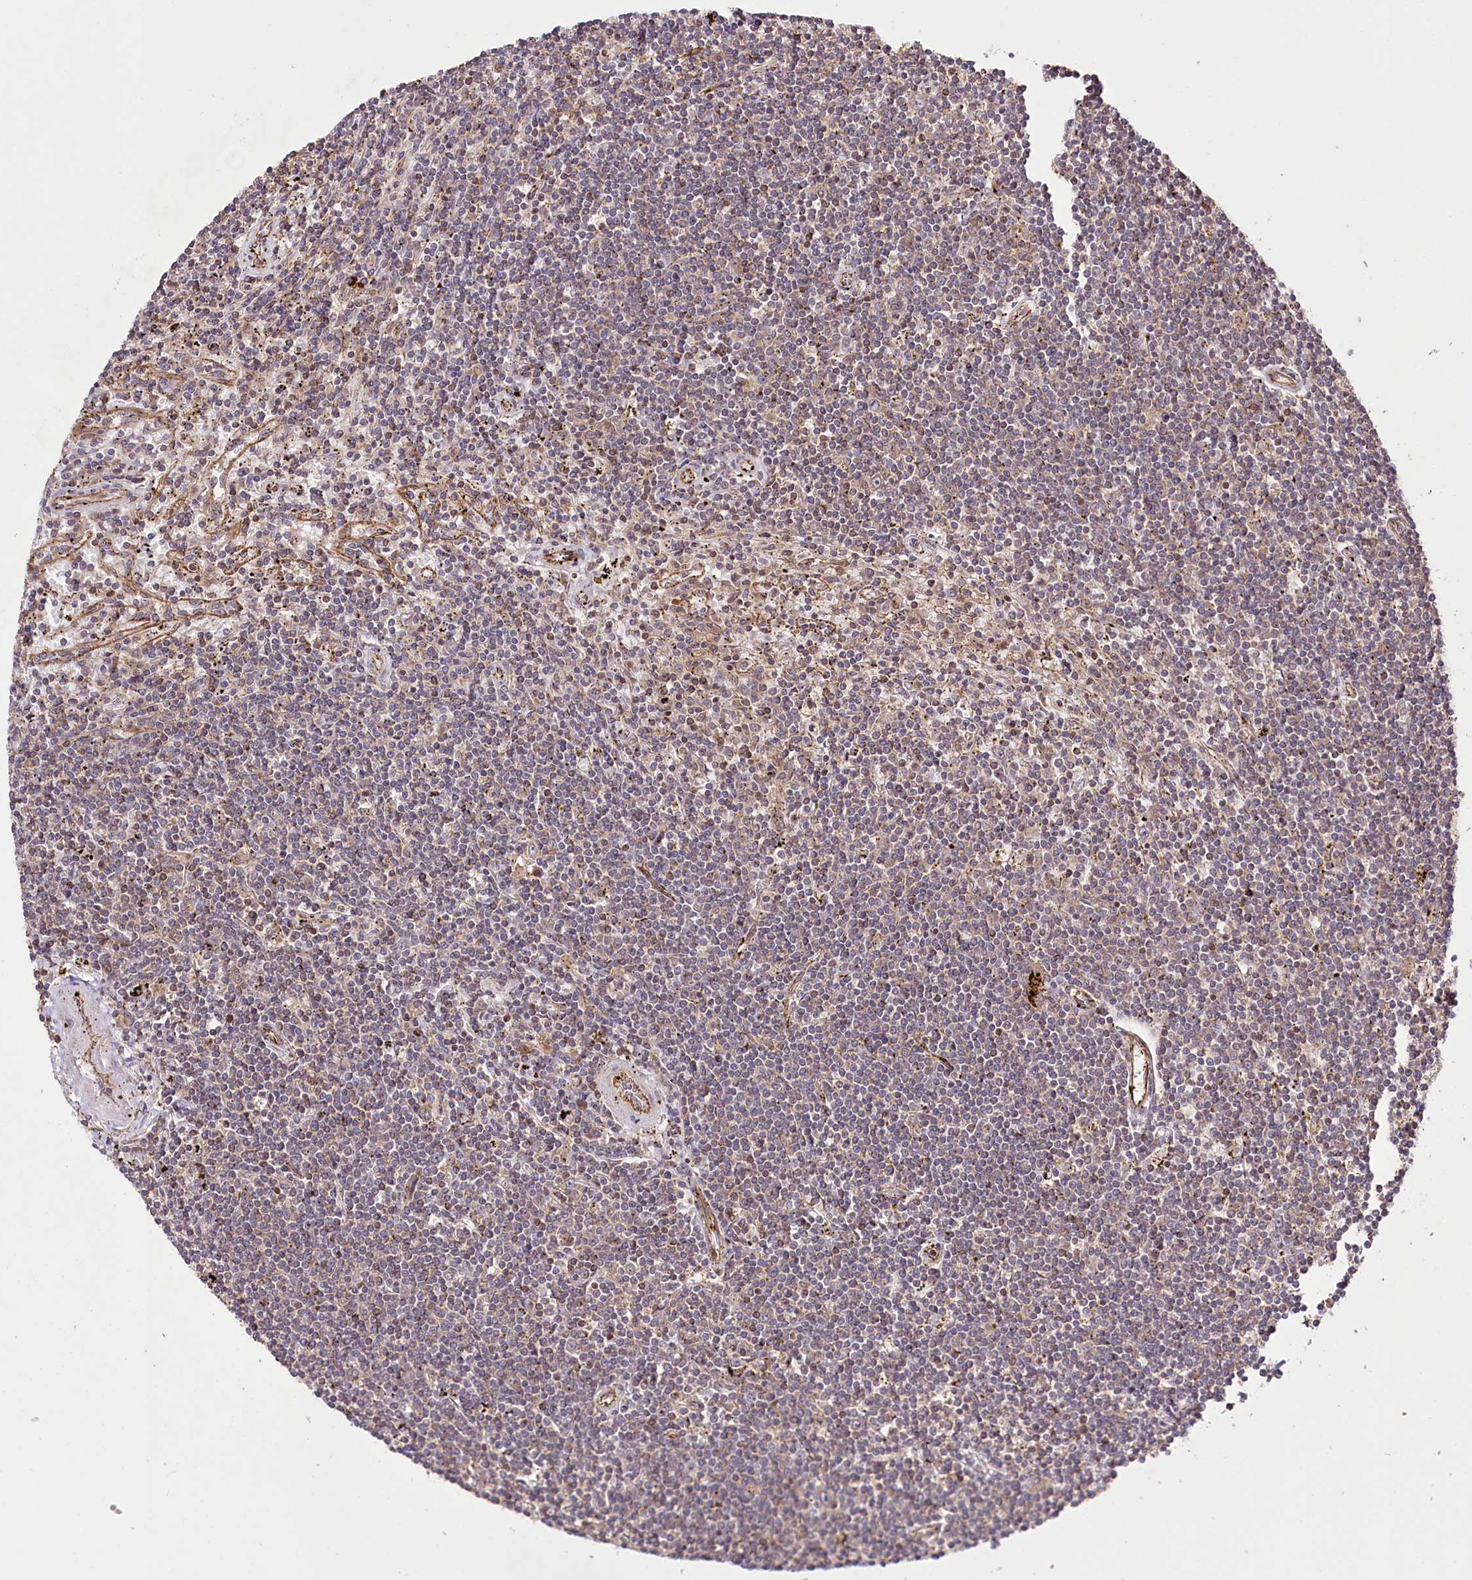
{"staining": {"intensity": "weak", "quantity": "<25%", "location": "cytoplasmic/membranous"}, "tissue": "lymphoma", "cell_type": "Tumor cells", "image_type": "cancer", "snomed": [{"axis": "morphology", "description": "Malignant lymphoma, non-Hodgkin's type, Low grade"}, {"axis": "topography", "description": "Spleen"}], "caption": "Tumor cells show no significant expression in lymphoma. Brightfield microscopy of immunohistochemistry (IHC) stained with DAB (brown) and hematoxylin (blue), captured at high magnification.", "gene": "DHX29", "patient": {"sex": "male", "age": 76}}